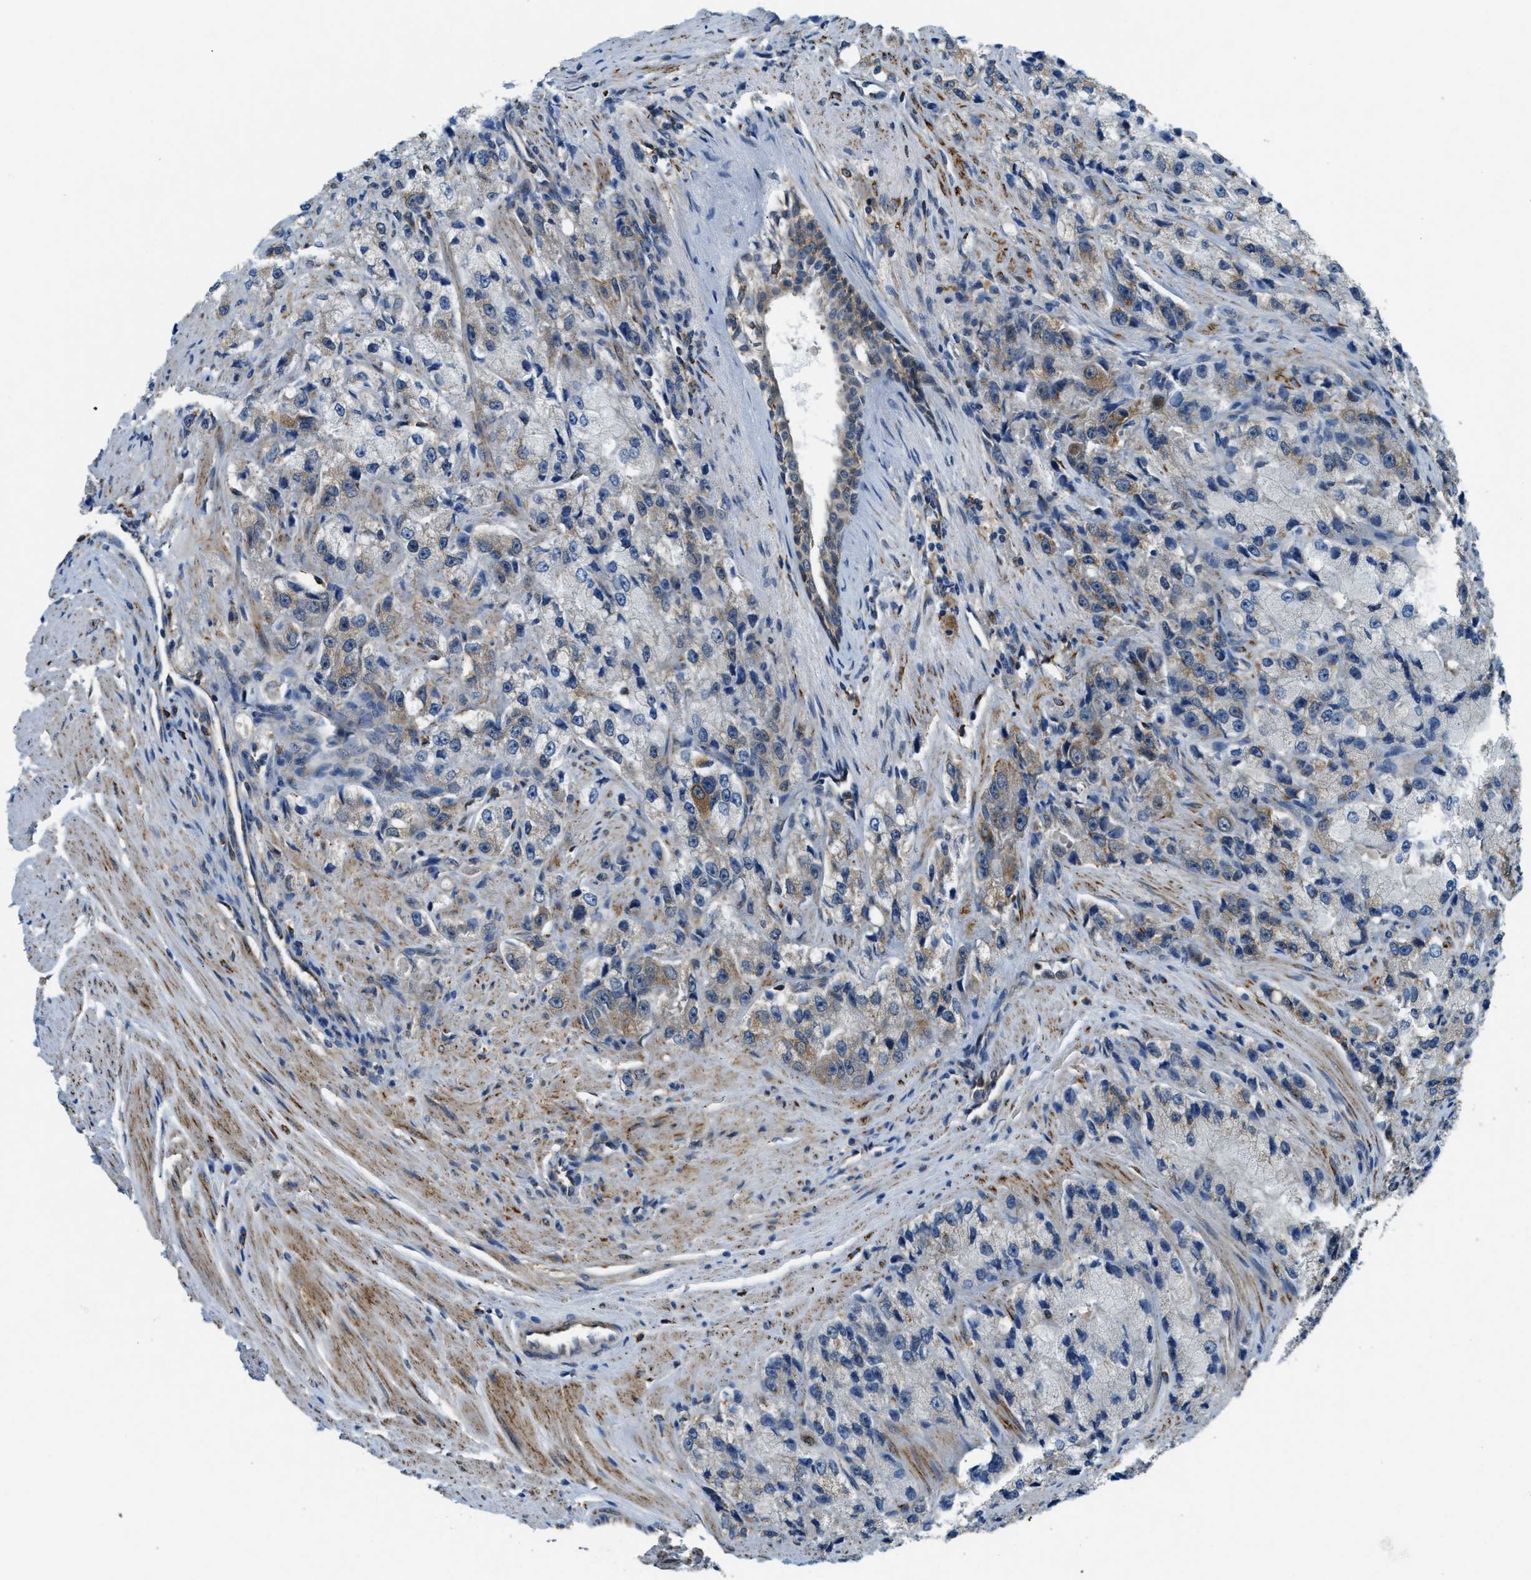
{"staining": {"intensity": "weak", "quantity": "<25%", "location": "cytoplasmic/membranous"}, "tissue": "prostate cancer", "cell_type": "Tumor cells", "image_type": "cancer", "snomed": [{"axis": "morphology", "description": "Adenocarcinoma, High grade"}, {"axis": "topography", "description": "Prostate"}], "caption": "Immunohistochemical staining of human prostate cancer displays no significant positivity in tumor cells. (Immunohistochemistry, brightfield microscopy, high magnification).", "gene": "STARD3NL", "patient": {"sex": "male", "age": 58}}